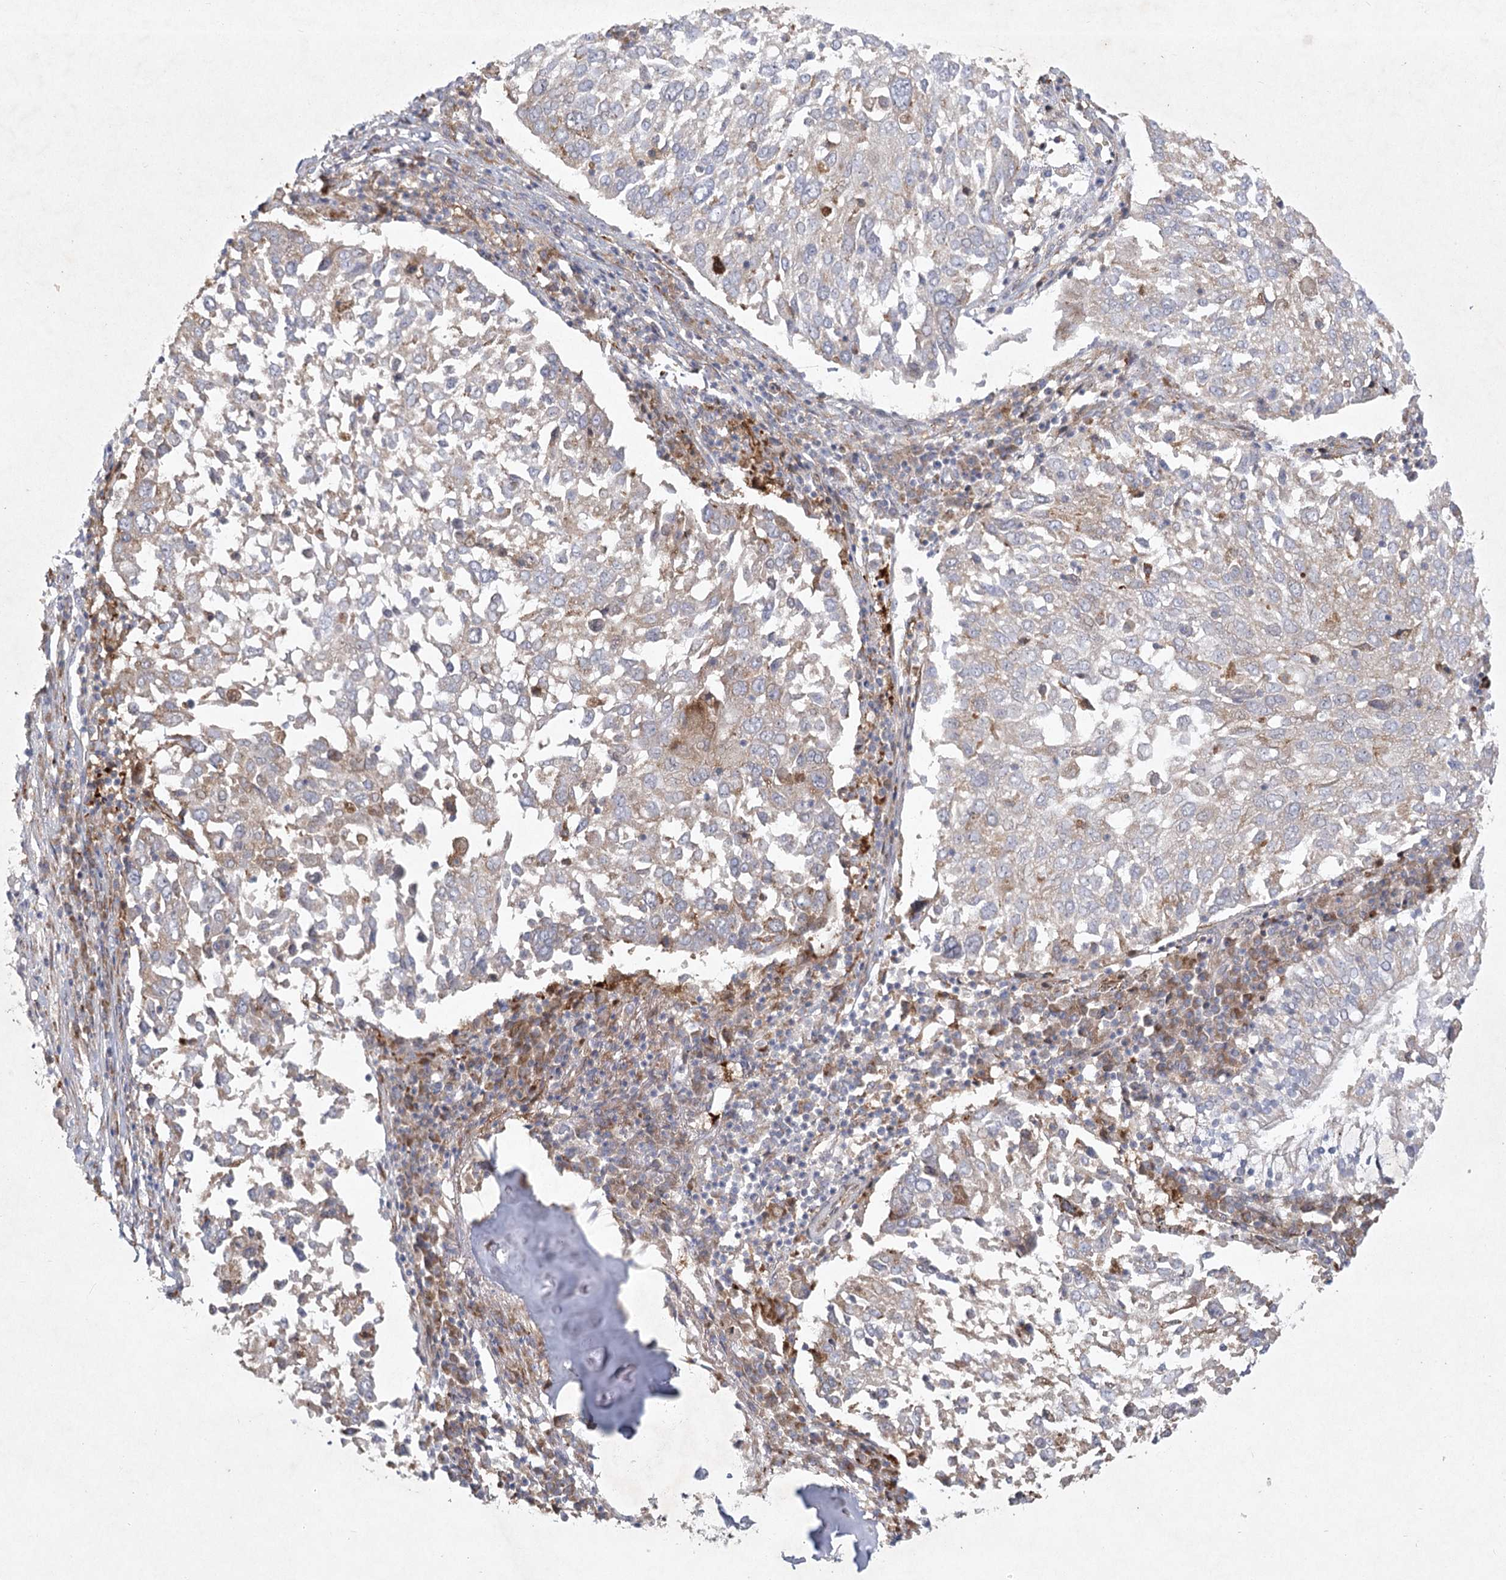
{"staining": {"intensity": "weak", "quantity": "<25%", "location": "cytoplasmic/membranous"}, "tissue": "lung cancer", "cell_type": "Tumor cells", "image_type": "cancer", "snomed": [{"axis": "morphology", "description": "Squamous cell carcinoma, NOS"}, {"axis": "topography", "description": "Lung"}], "caption": "The image reveals no staining of tumor cells in squamous cell carcinoma (lung).", "gene": "FAM110C", "patient": {"sex": "male", "age": 65}}